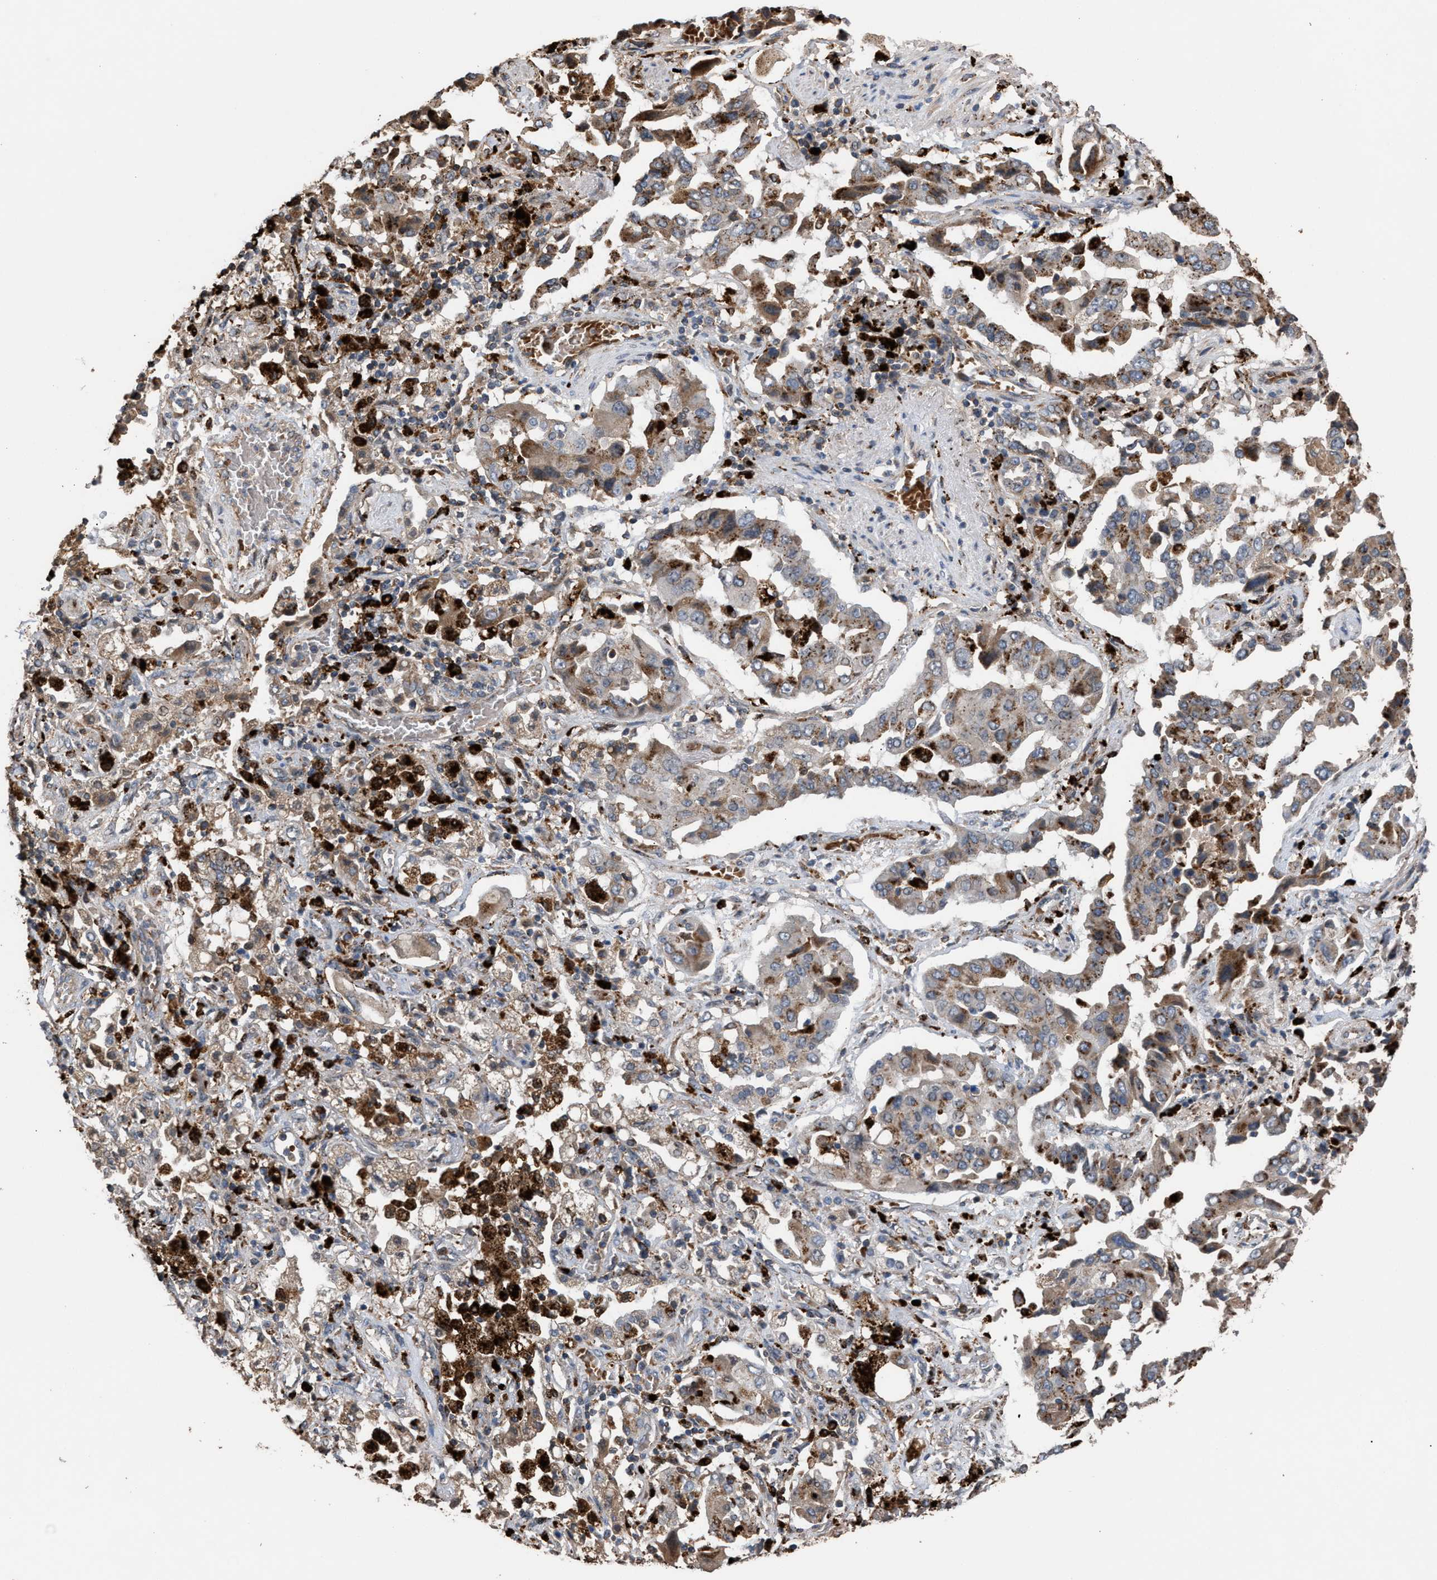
{"staining": {"intensity": "weak", "quantity": ">75%", "location": "cytoplasmic/membranous"}, "tissue": "lung cancer", "cell_type": "Tumor cells", "image_type": "cancer", "snomed": [{"axis": "morphology", "description": "Adenocarcinoma, NOS"}, {"axis": "topography", "description": "Lung"}], "caption": "Immunohistochemical staining of human adenocarcinoma (lung) reveals low levels of weak cytoplasmic/membranous staining in about >75% of tumor cells.", "gene": "ELMO3", "patient": {"sex": "female", "age": 65}}